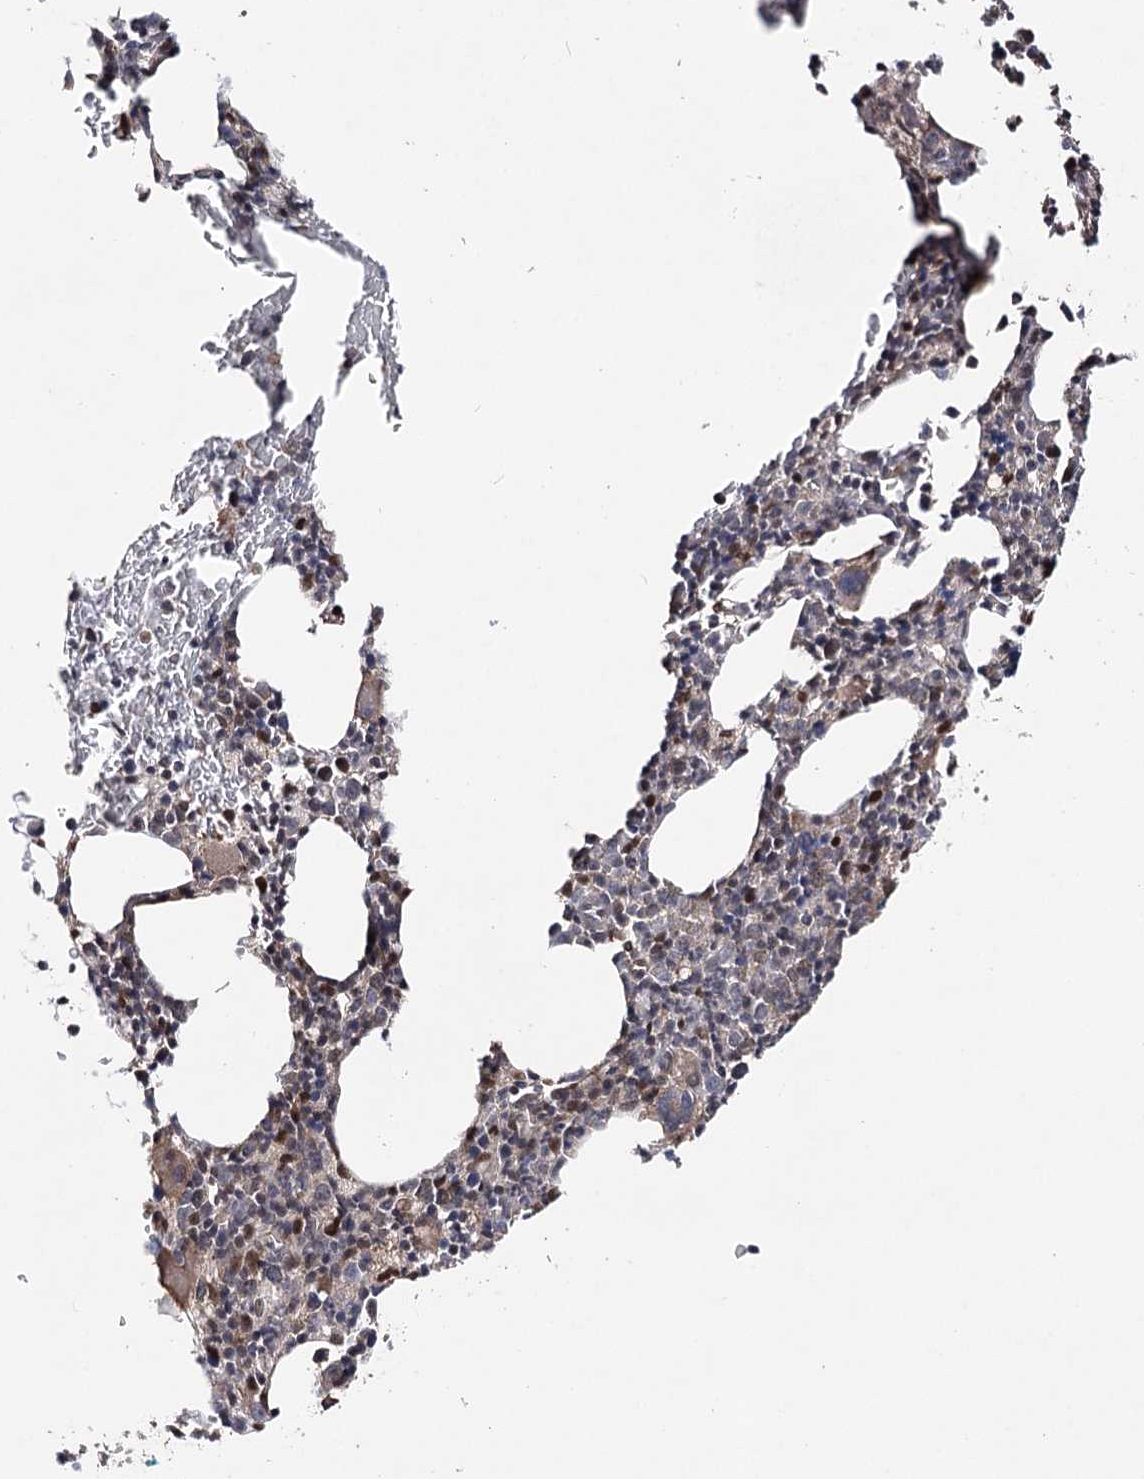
{"staining": {"intensity": "weak", "quantity": "<25%", "location": "cytoplasmic/membranous"}, "tissue": "bone marrow", "cell_type": "Hematopoietic cells", "image_type": "normal", "snomed": [{"axis": "morphology", "description": "Normal tissue, NOS"}, {"axis": "topography", "description": "Bone marrow"}], "caption": "Immunohistochemical staining of normal human bone marrow exhibits no significant expression in hematopoietic cells.", "gene": "HSD11B2", "patient": {"sex": "male", "age": 79}}